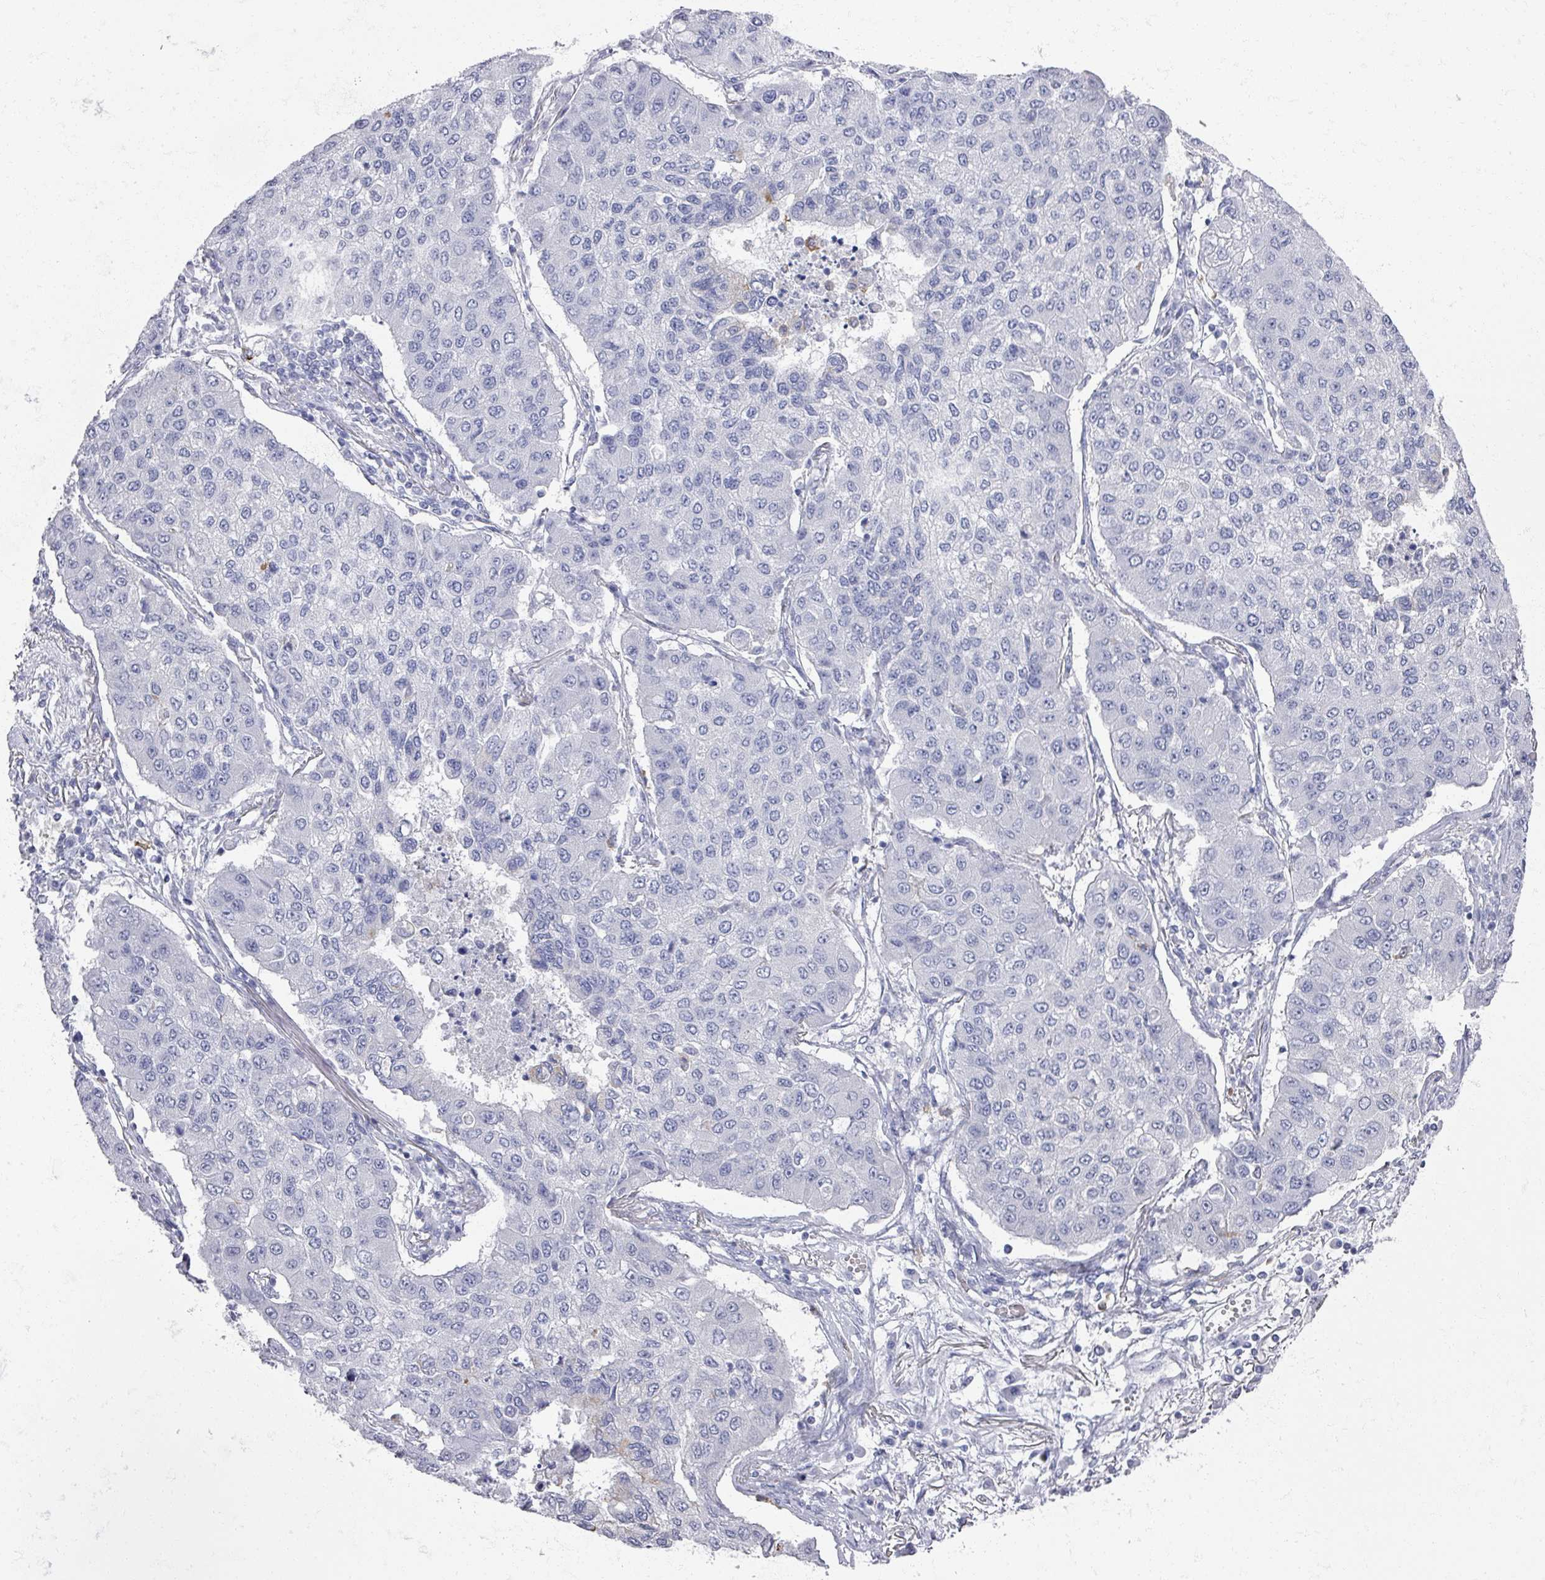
{"staining": {"intensity": "negative", "quantity": "none", "location": "none"}, "tissue": "lung cancer", "cell_type": "Tumor cells", "image_type": "cancer", "snomed": [{"axis": "morphology", "description": "Squamous cell carcinoma, NOS"}, {"axis": "topography", "description": "Lung"}], "caption": "Immunohistochemistry of lung cancer shows no staining in tumor cells.", "gene": "OMG", "patient": {"sex": "male", "age": 74}}